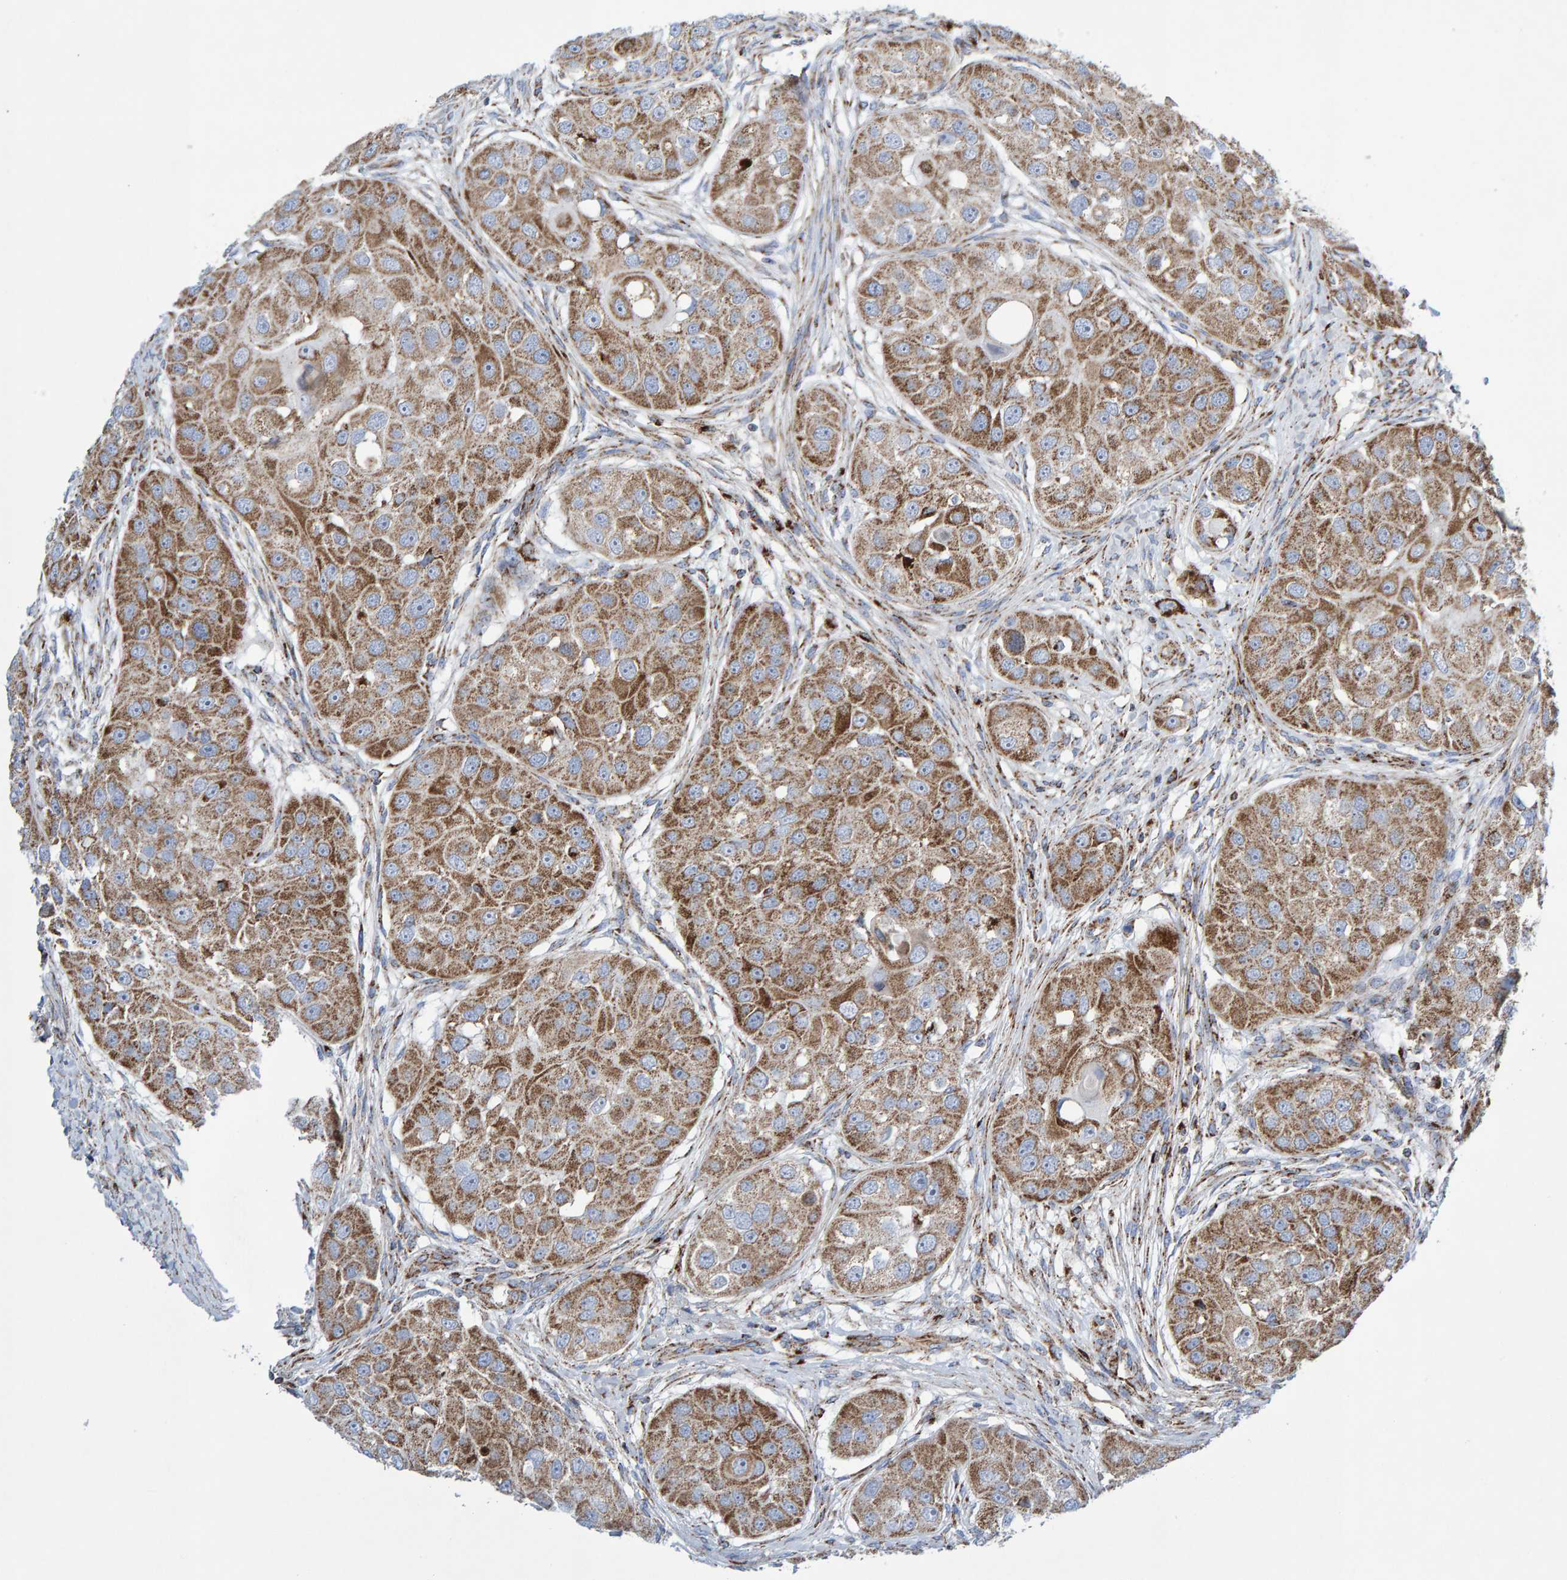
{"staining": {"intensity": "moderate", "quantity": ">75%", "location": "cytoplasmic/membranous"}, "tissue": "head and neck cancer", "cell_type": "Tumor cells", "image_type": "cancer", "snomed": [{"axis": "morphology", "description": "Normal tissue, NOS"}, {"axis": "morphology", "description": "Squamous cell carcinoma, NOS"}, {"axis": "topography", "description": "Skeletal muscle"}, {"axis": "topography", "description": "Head-Neck"}], "caption": "A medium amount of moderate cytoplasmic/membranous expression is appreciated in about >75% of tumor cells in squamous cell carcinoma (head and neck) tissue. (DAB (3,3'-diaminobenzidine) IHC with brightfield microscopy, high magnification).", "gene": "GGTA1", "patient": {"sex": "male", "age": 51}}